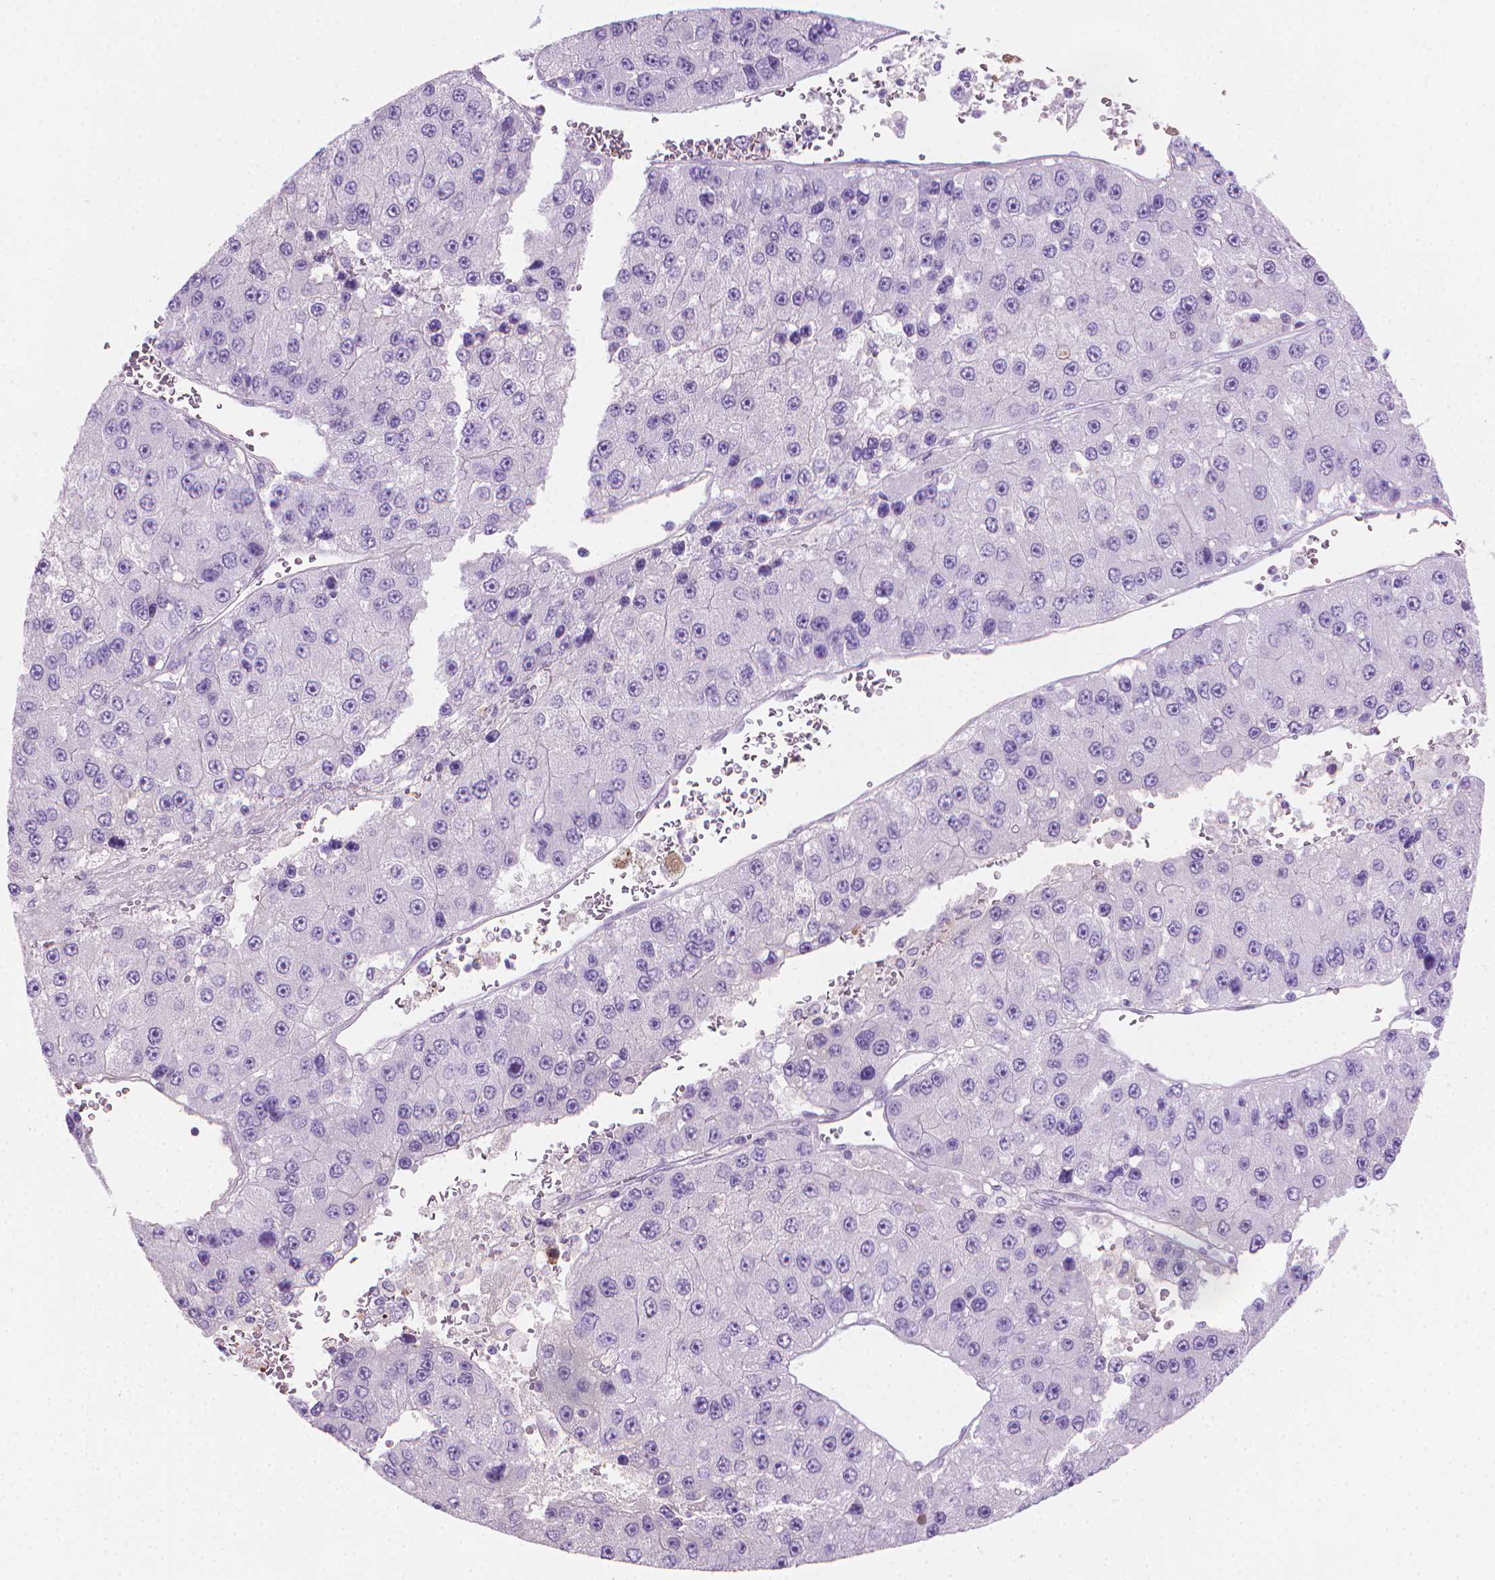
{"staining": {"intensity": "negative", "quantity": "none", "location": "none"}, "tissue": "liver cancer", "cell_type": "Tumor cells", "image_type": "cancer", "snomed": [{"axis": "morphology", "description": "Carcinoma, Hepatocellular, NOS"}, {"axis": "topography", "description": "Liver"}], "caption": "This micrograph is of liver hepatocellular carcinoma stained with immunohistochemistry (IHC) to label a protein in brown with the nuclei are counter-stained blue. There is no staining in tumor cells. (DAB (3,3'-diaminobenzidine) immunohistochemistry with hematoxylin counter stain).", "gene": "CFAP52", "patient": {"sex": "female", "age": 73}}